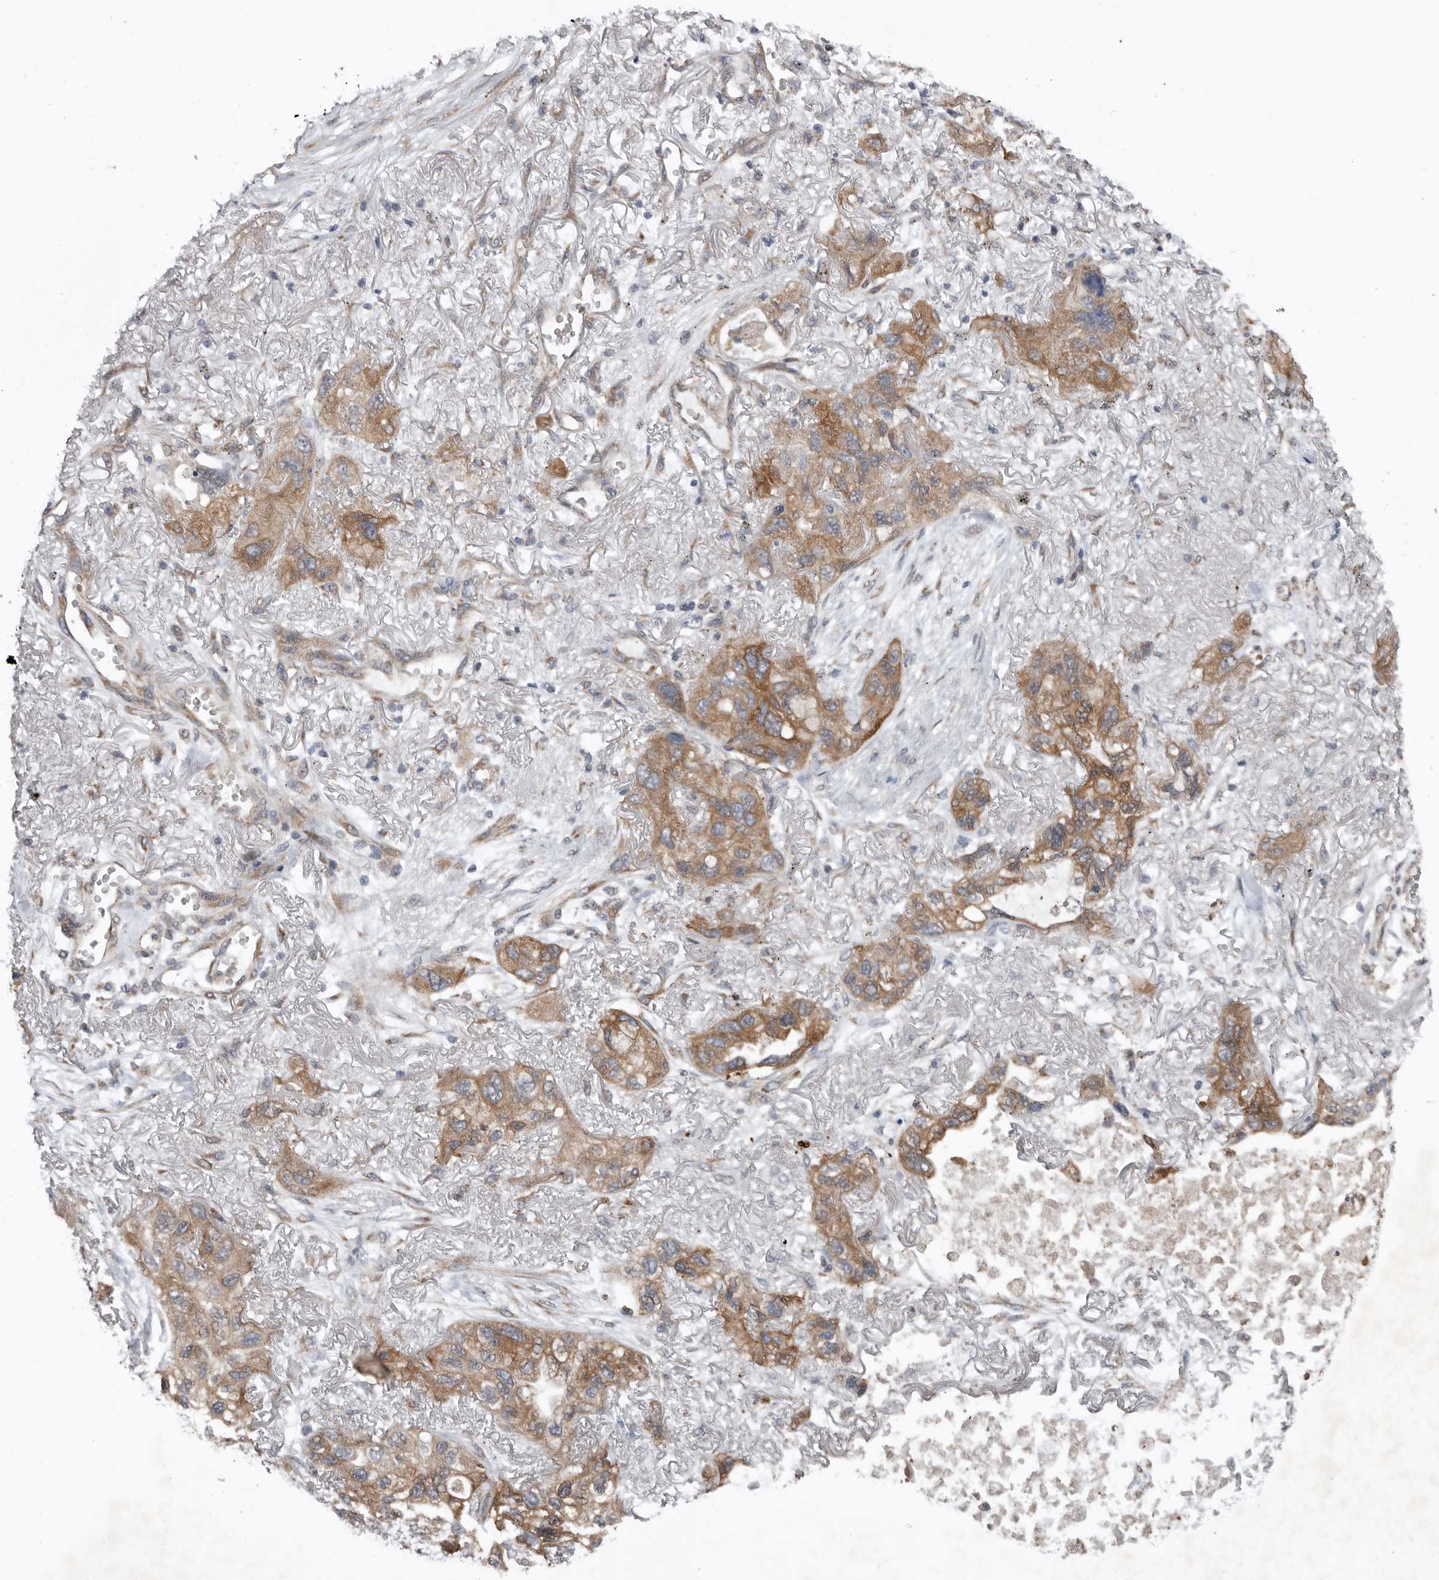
{"staining": {"intensity": "moderate", "quantity": ">75%", "location": "cytoplasmic/membranous"}, "tissue": "lung cancer", "cell_type": "Tumor cells", "image_type": "cancer", "snomed": [{"axis": "morphology", "description": "Squamous cell carcinoma, NOS"}, {"axis": "topography", "description": "Lung"}], "caption": "Immunohistochemistry micrograph of human squamous cell carcinoma (lung) stained for a protein (brown), which reveals medium levels of moderate cytoplasmic/membranous staining in approximately >75% of tumor cells.", "gene": "CHML", "patient": {"sex": "female", "age": 73}}